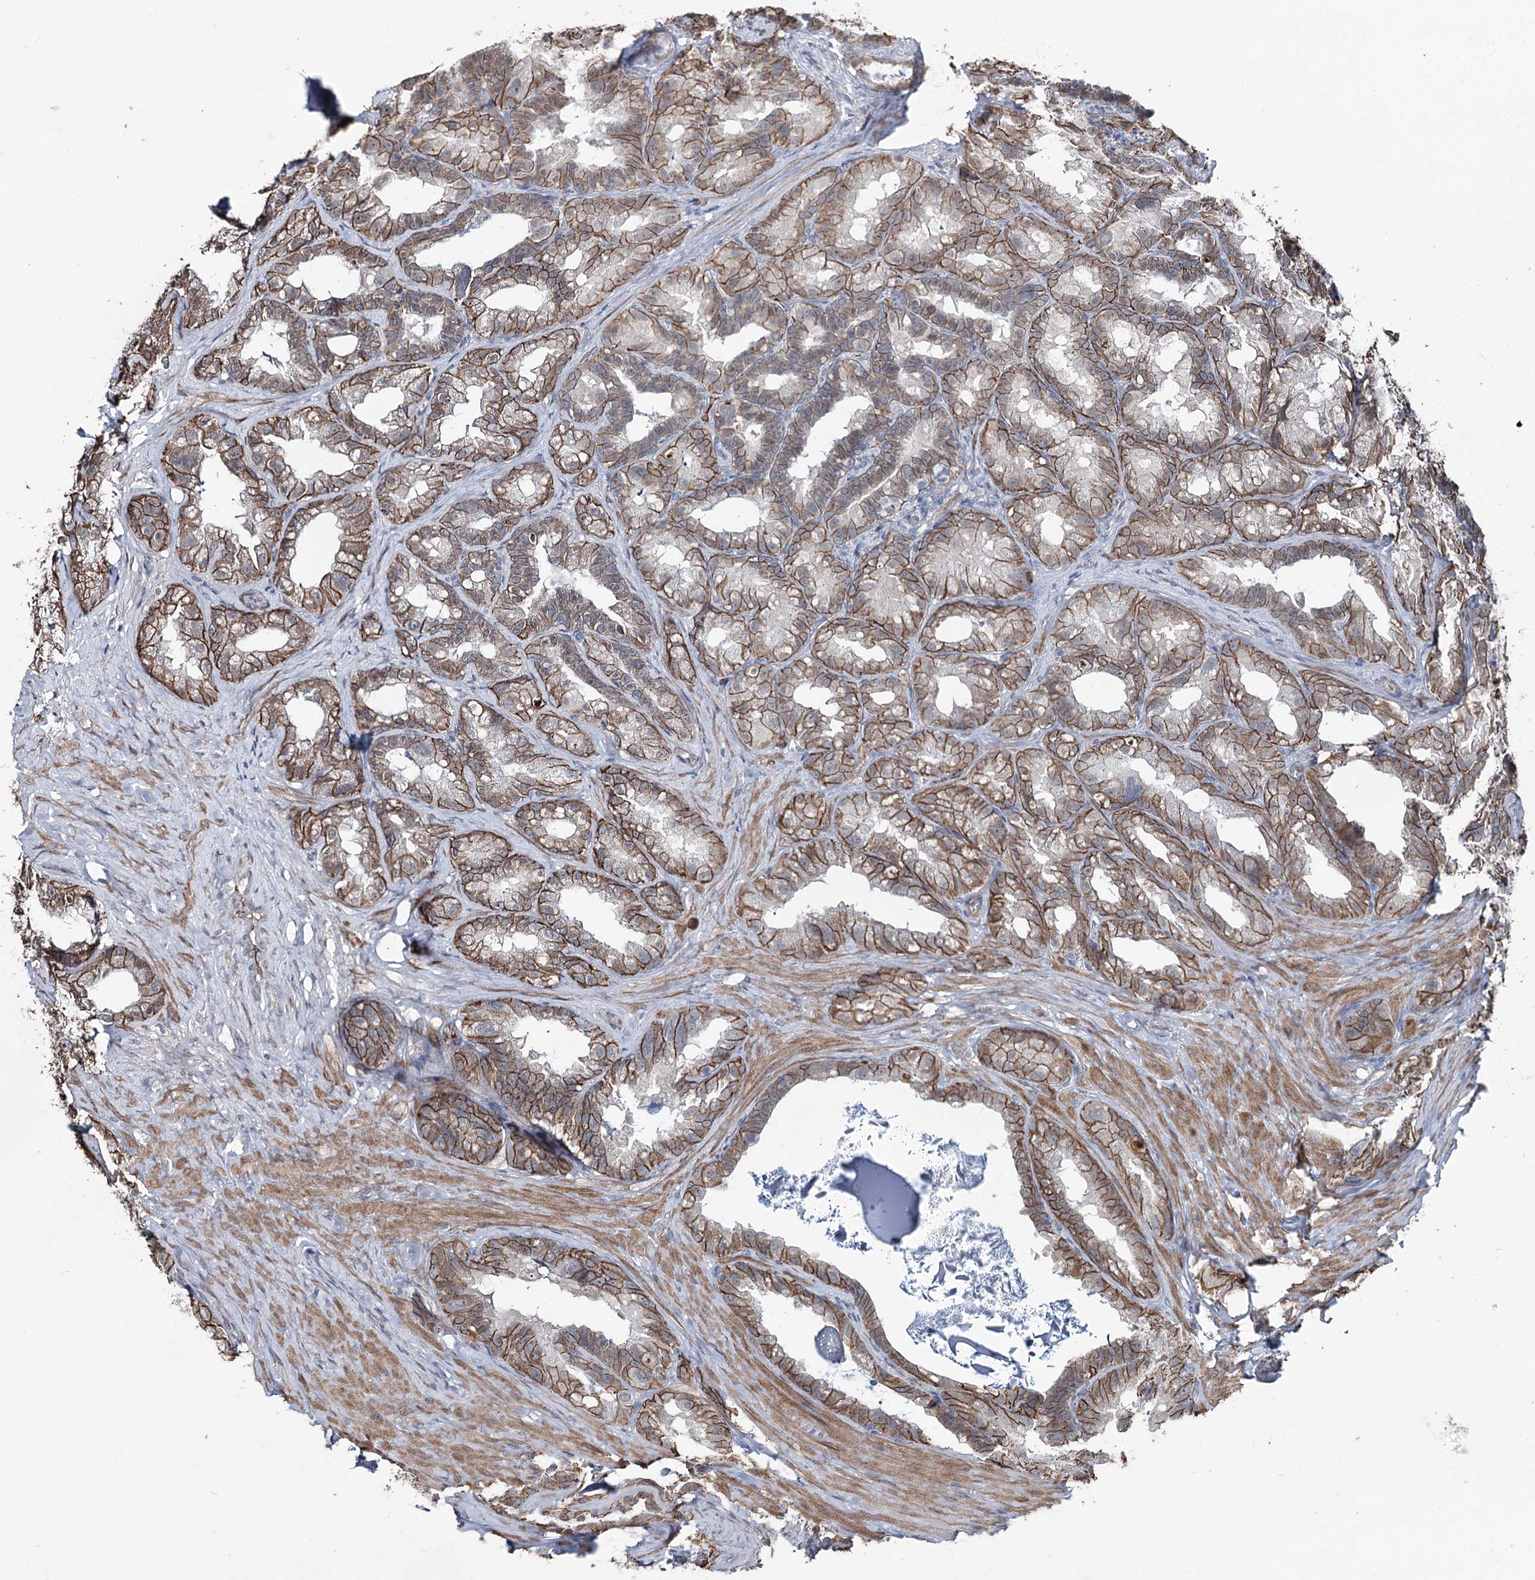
{"staining": {"intensity": "strong", "quantity": ">75%", "location": "cytoplasmic/membranous"}, "tissue": "seminal vesicle", "cell_type": "Glandular cells", "image_type": "normal", "snomed": [{"axis": "morphology", "description": "Normal tissue, NOS"}, {"axis": "topography", "description": "Seminal veicle"}], "caption": "The image exhibits a brown stain indicating the presence of a protein in the cytoplasmic/membranous of glandular cells in seminal vesicle.", "gene": "FAM120B", "patient": {"sex": "male", "age": 60}}